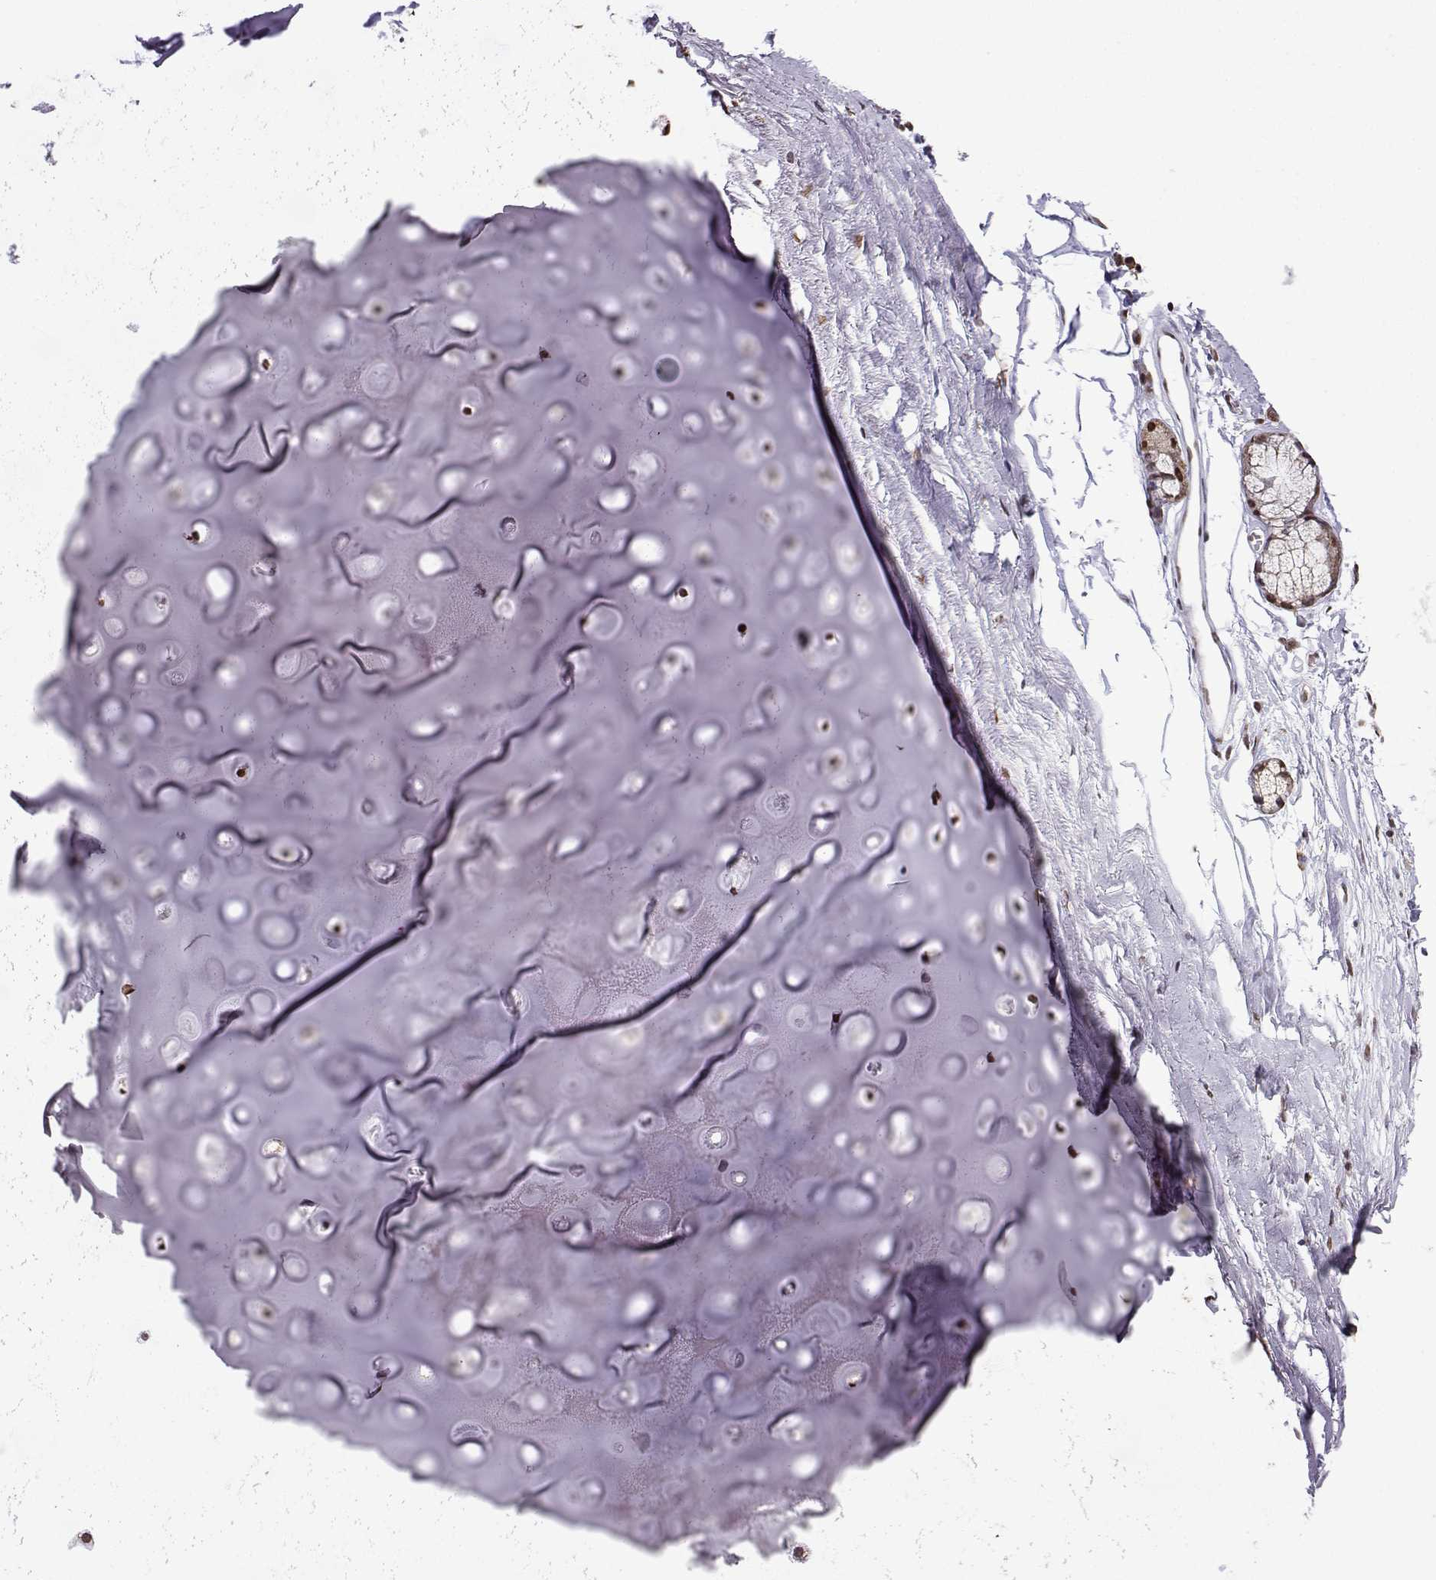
{"staining": {"intensity": "moderate", "quantity": "<25%", "location": "nuclear"}, "tissue": "soft tissue", "cell_type": "Chondrocytes", "image_type": "normal", "snomed": [{"axis": "morphology", "description": "Normal tissue, NOS"}, {"axis": "topography", "description": "Cartilage tissue"}, {"axis": "topography", "description": "Bronchus"}], "caption": "Protein staining reveals moderate nuclear expression in approximately <25% of chondrocytes in normal soft tissue.", "gene": "EZH1", "patient": {"sex": "female", "age": 79}}